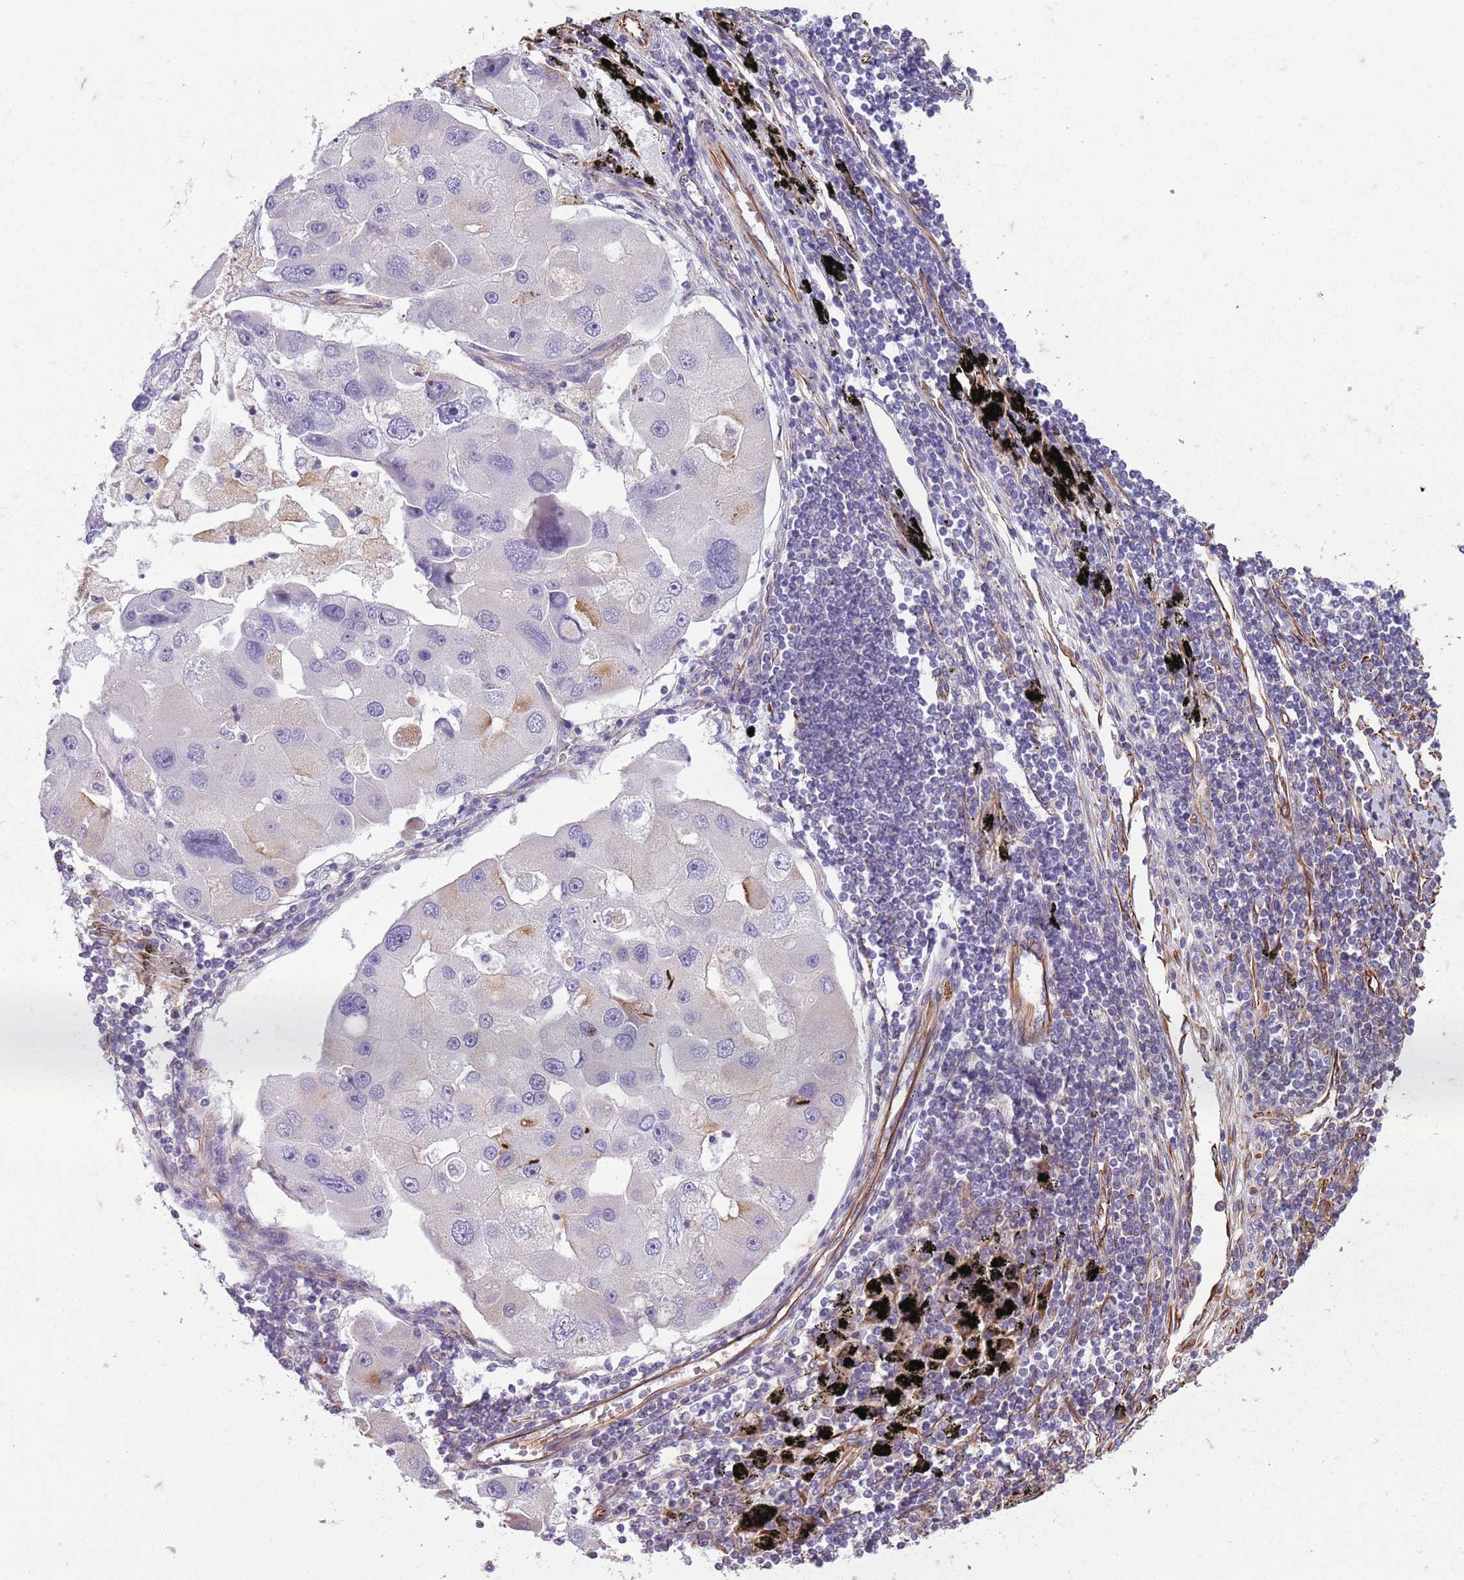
{"staining": {"intensity": "moderate", "quantity": "<25%", "location": "cytoplasmic/membranous"}, "tissue": "lung cancer", "cell_type": "Tumor cells", "image_type": "cancer", "snomed": [{"axis": "morphology", "description": "Adenocarcinoma, NOS"}, {"axis": "topography", "description": "Lung"}], "caption": "A histopathology image showing moderate cytoplasmic/membranous staining in about <25% of tumor cells in lung adenocarcinoma, as visualized by brown immunohistochemical staining.", "gene": "TAS2R38", "patient": {"sex": "female", "age": 54}}